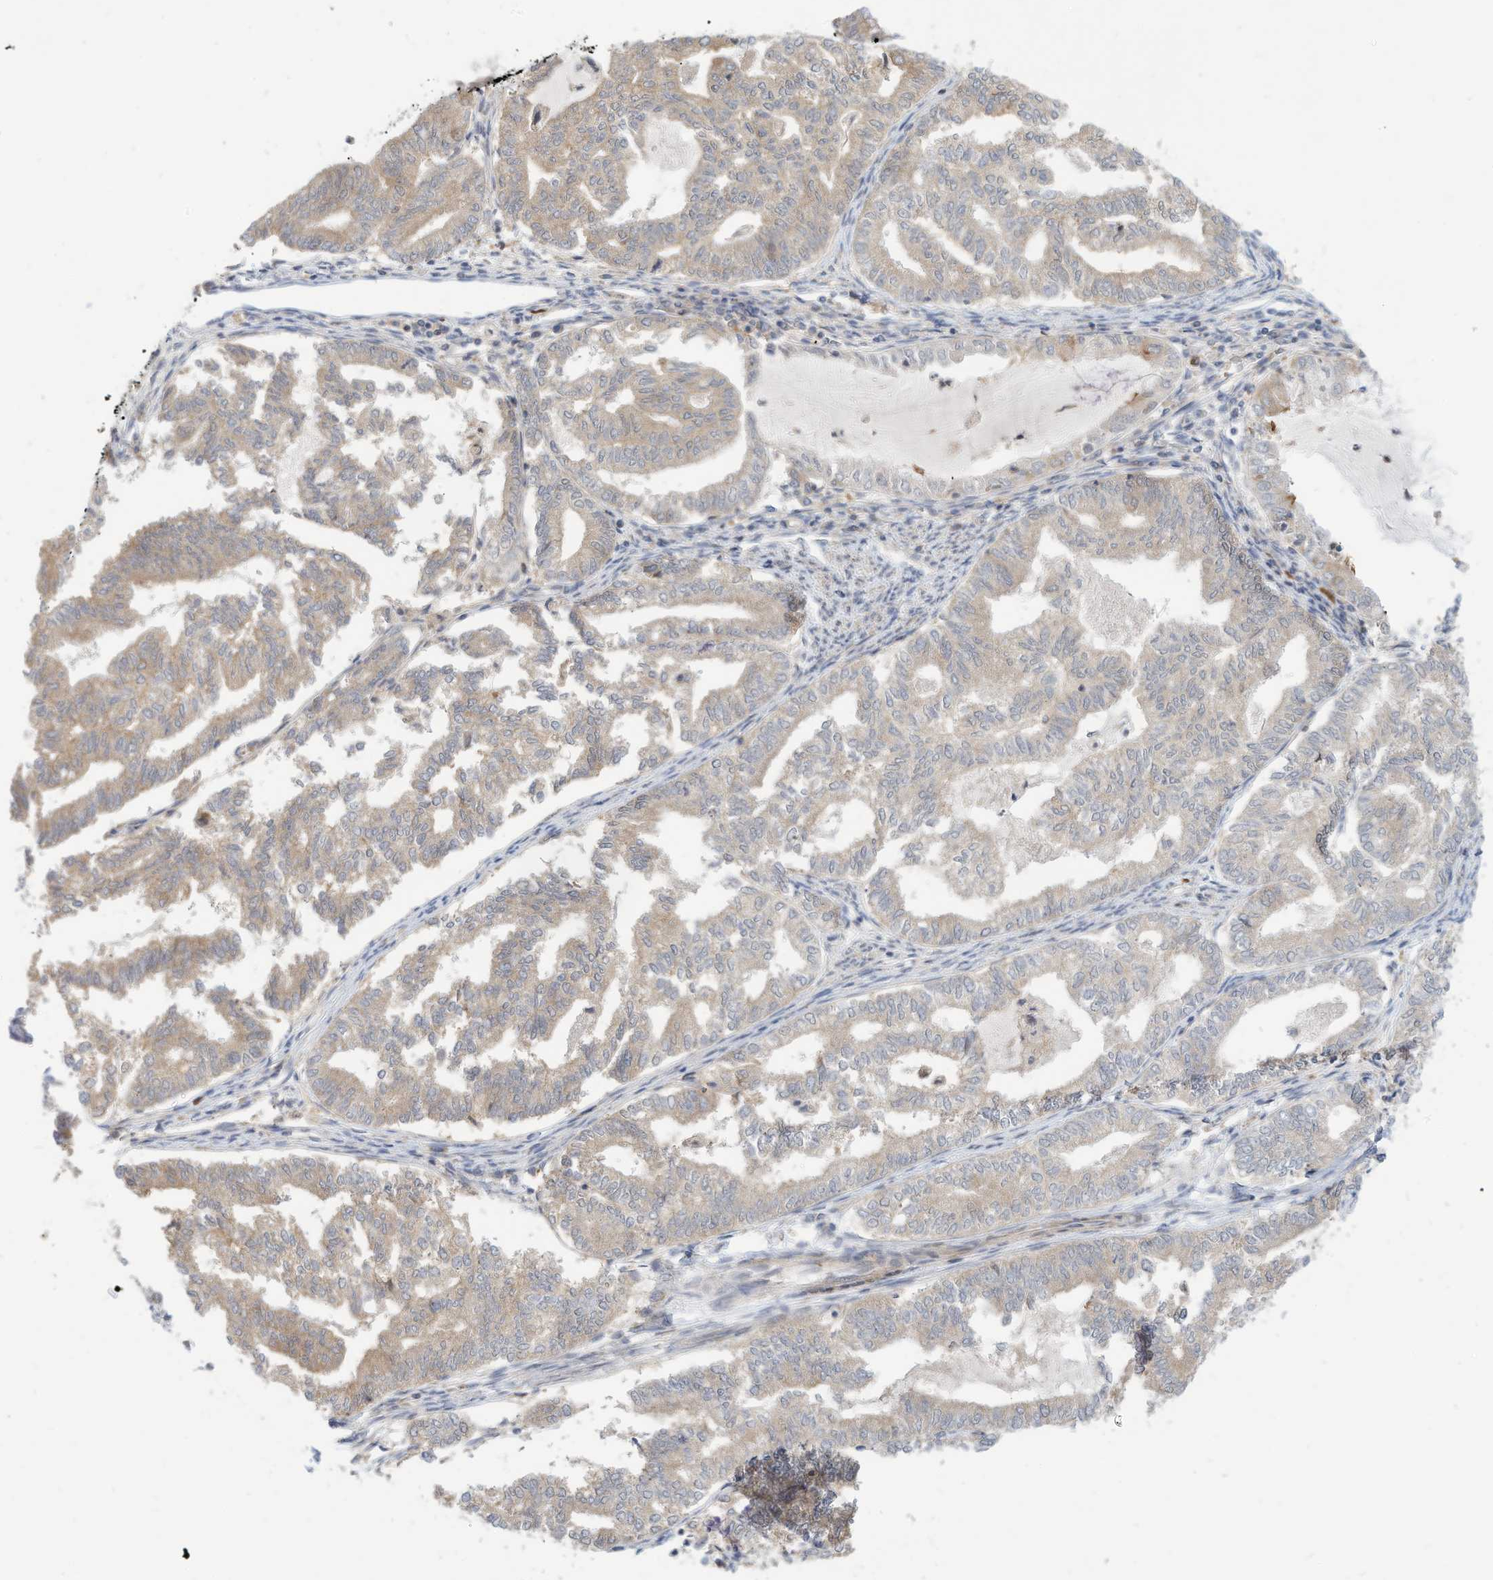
{"staining": {"intensity": "weak", "quantity": "25%-75%", "location": "cytoplasmic/membranous"}, "tissue": "endometrial cancer", "cell_type": "Tumor cells", "image_type": "cancer", "snomed": [{"axis": "morphology", "description": "Adenocarcinoma, NOS"}, {"axis": "topography", "description": "Endometrium"}], "caption": "Endometrial cancer (adenocarcinoma) stained for a protein demonstrates weak cytoplasmic/membranous positivity in tumor cells.", "gene": "OFD1", "patient": {"sex": "female", "age": 79}}